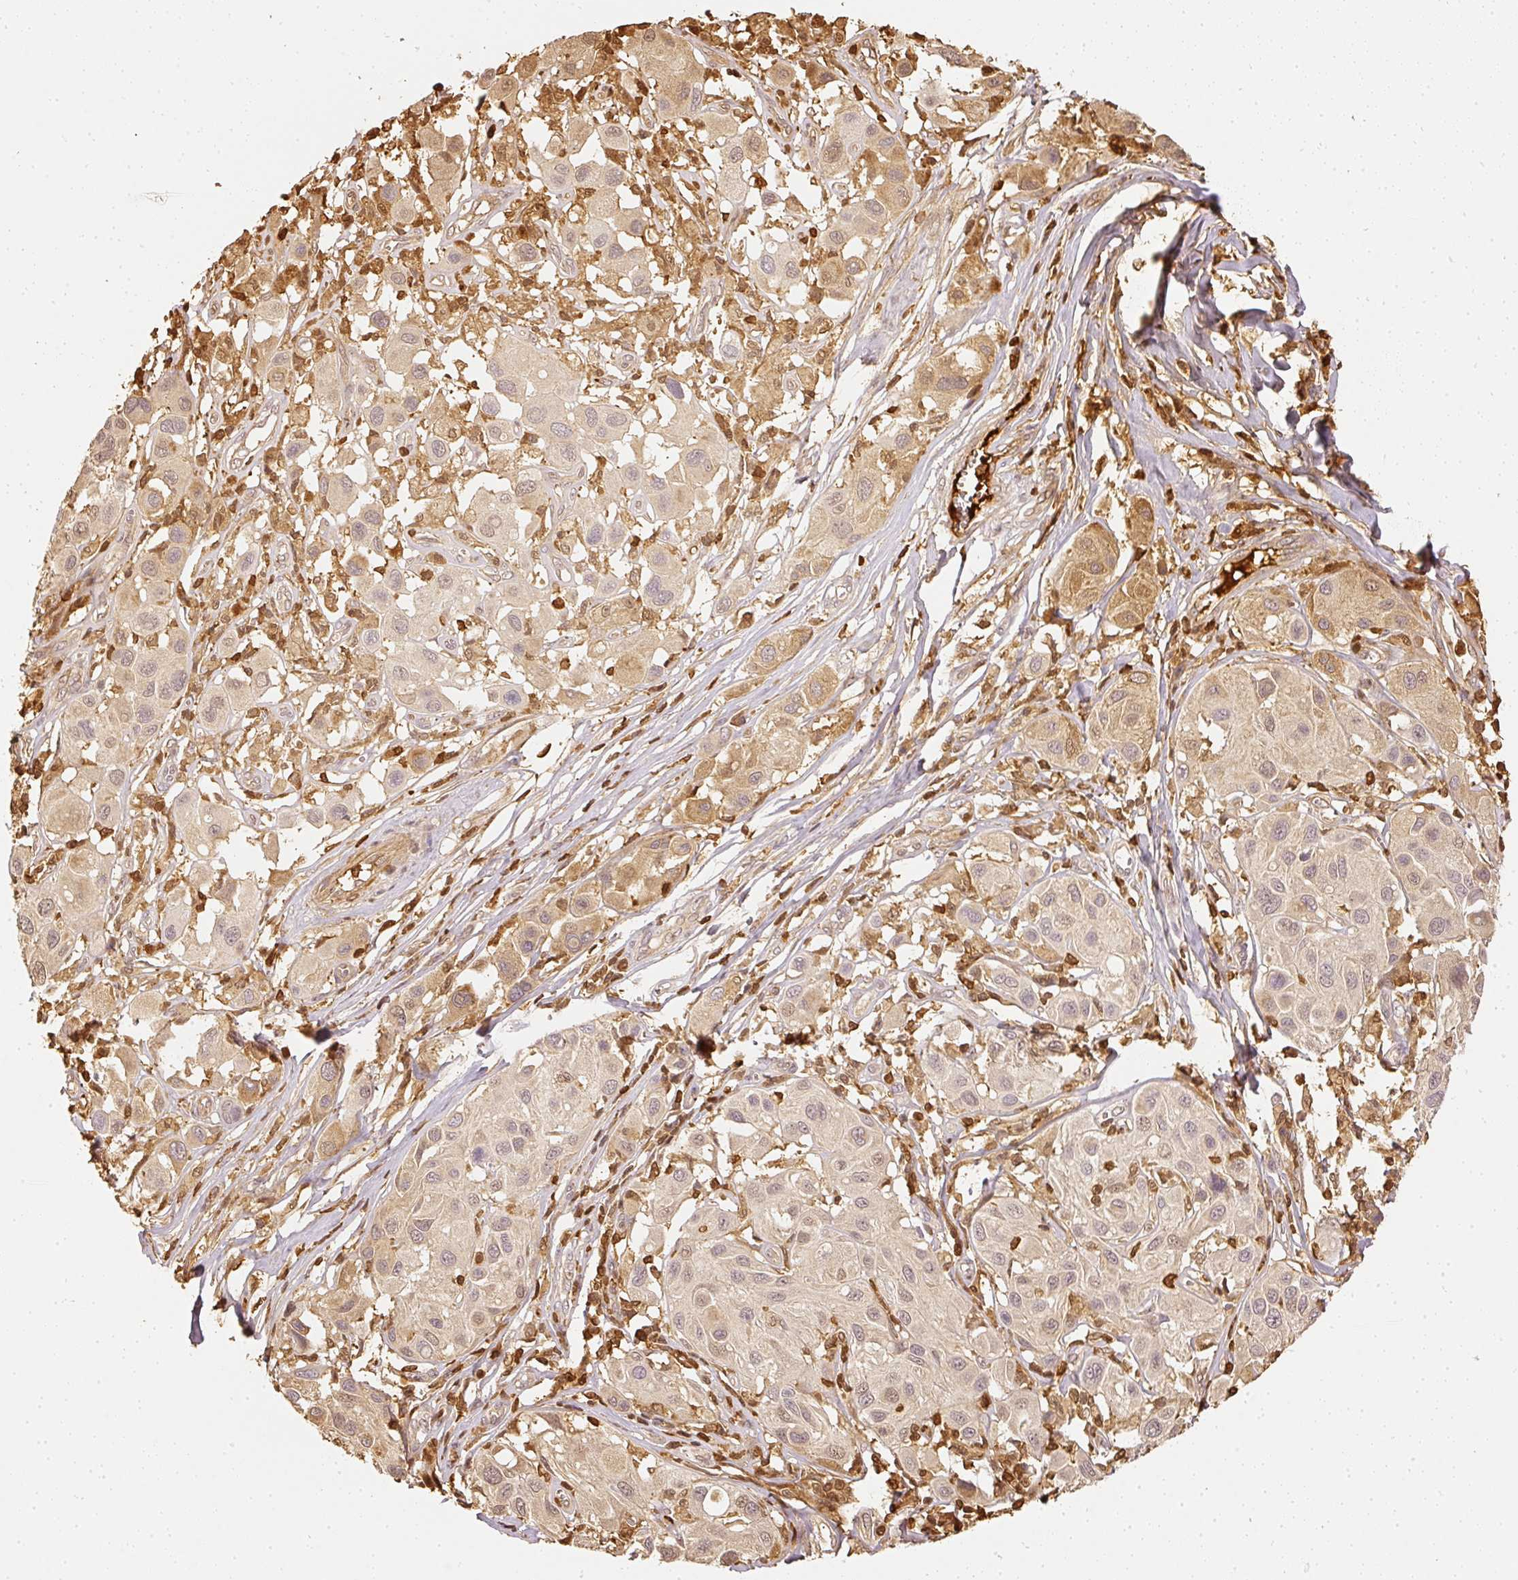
{"staining": {"intensity": "moderate", "quantity": "25%-75%", "location": "cytoplasmic/membranous,nuclear"}, "tissue": "melanoma", "cell_type": "Tumor cells", "image_type": "cancer", "snomed": [{"axis": "morphology", "description": "Malignant melanoma, Metastatic site"}, {"axis": "topography", "description": "Skin"}], "caption": "Immunohistochemical staining of human malignant melanoma (metastatic site) shows medium levels of moderate cytoplasmic/membranous and nuclear positivity in approximately 25%-75% of tumor cells.", "gene": "PFN1", "patient": {"sex": "male", "age": 41}}